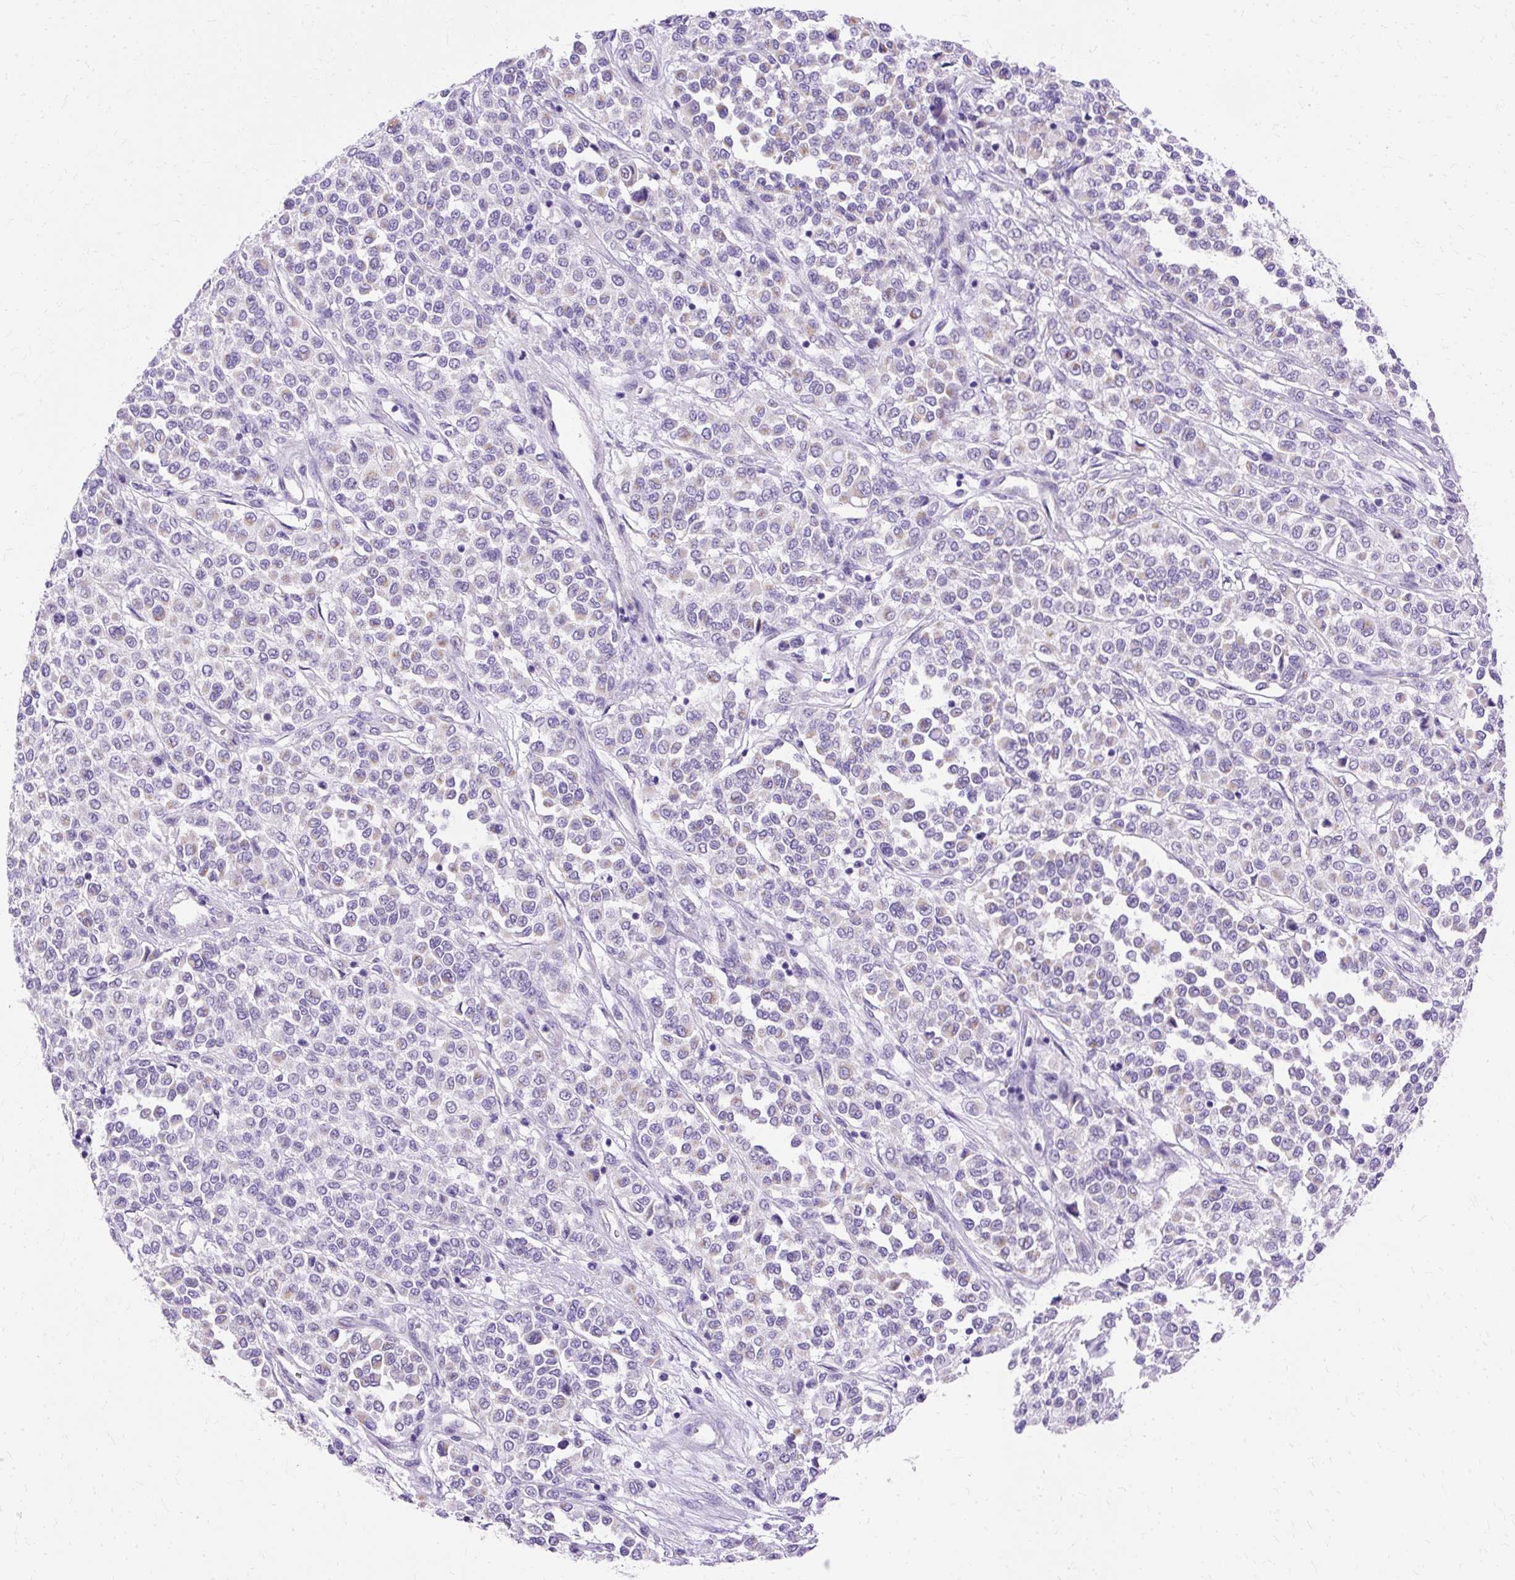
{"staining": {"intensity": "negative", "quantity": "none", "location": "none"}, "tissue": "melanoma", "cell_type": "Tumor cells", "image_type": "cancer", "snomed": [{"axis": "morphology", "description": "Malignant melanoma, Metastatic site"}, {"axis": "topography", "description": "Pancreas"}], "caption": "Tumor cells are negative for brown protein staining in melanoma.", "gene": "MYO6", "patient": {"sex": "female", "age": 30}}